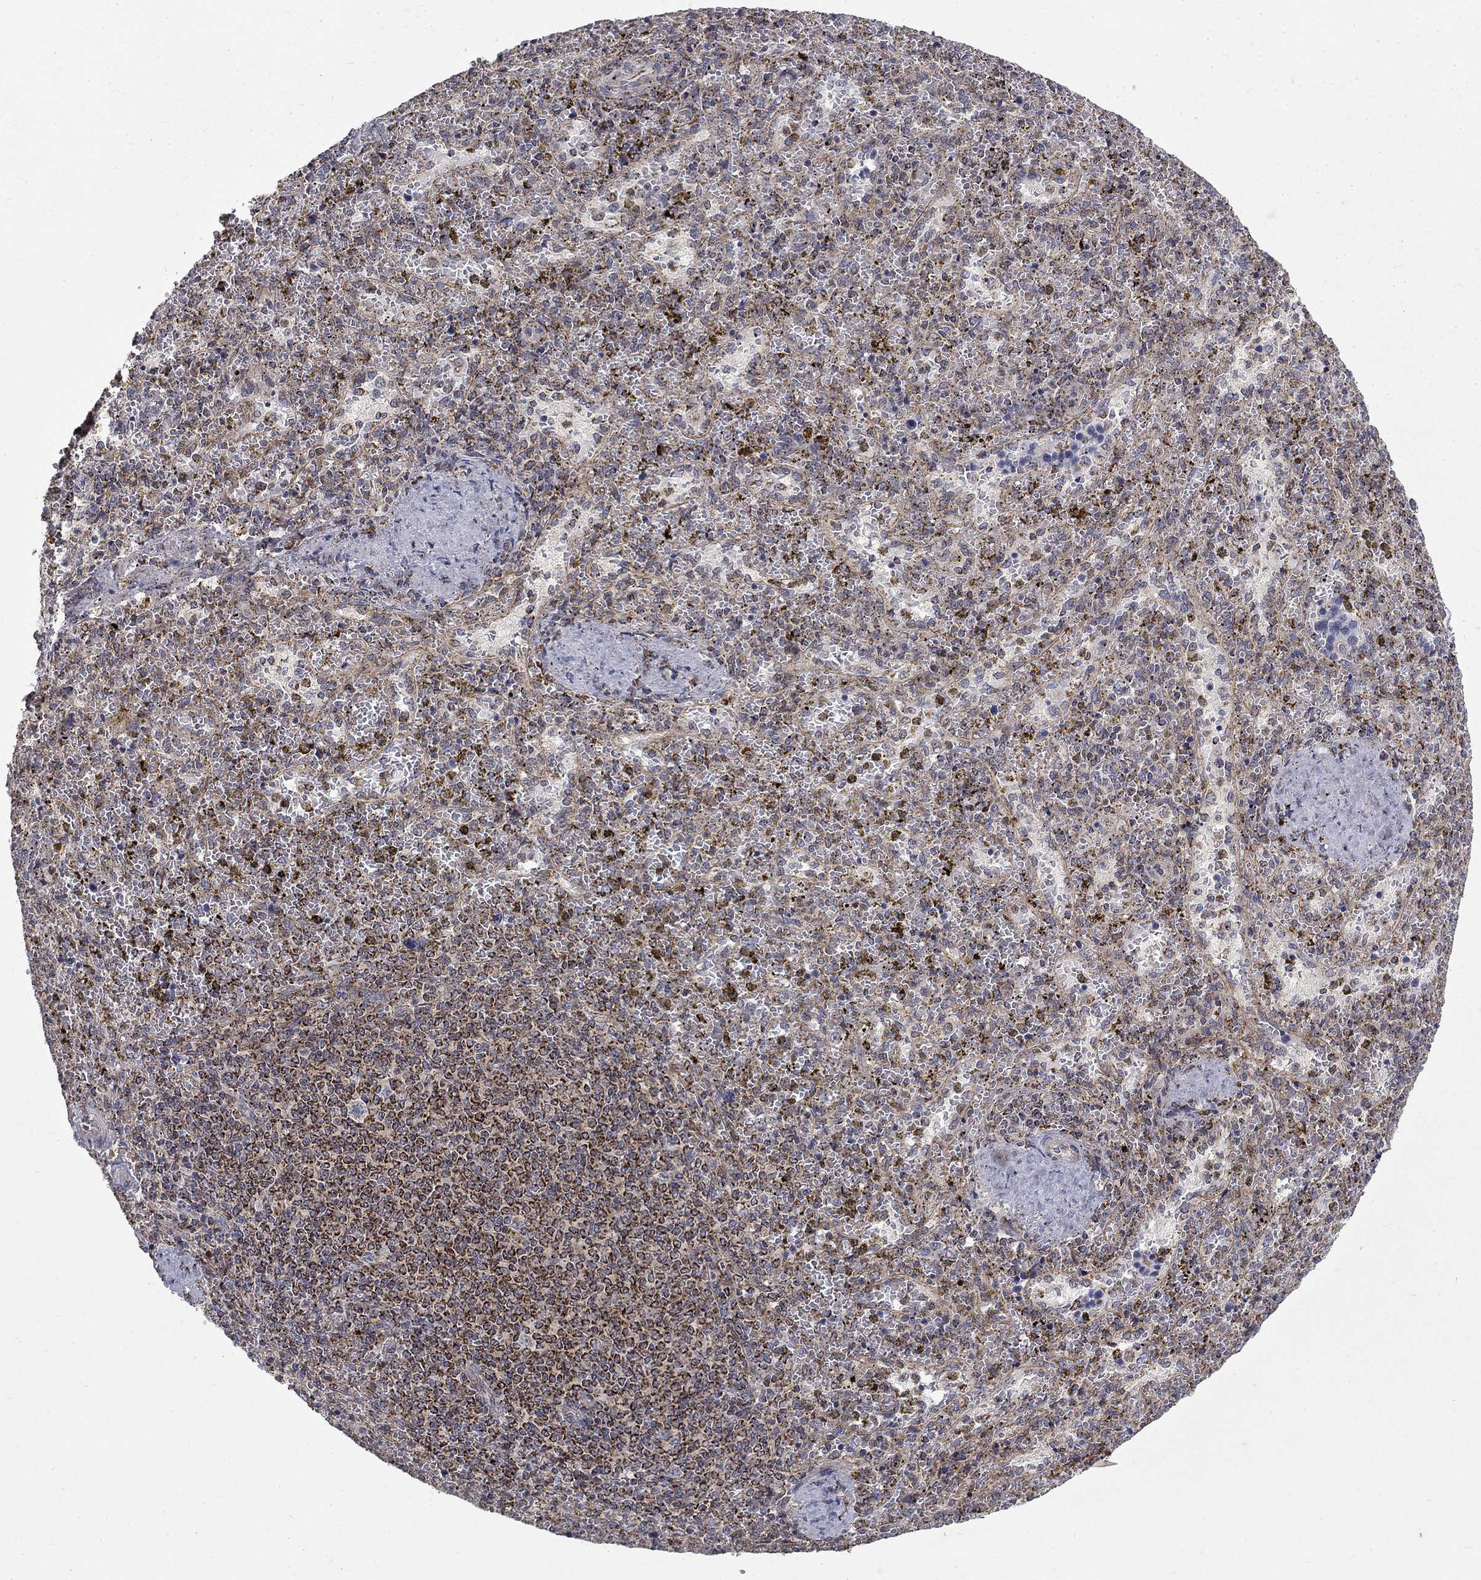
{"staining": {"intensity": "strong", "quantity": "<25%", "location": "cytoplasmic/membranous"}, "tissue": "spleen", "cell_type": "Cells in red pulp", "image_type": "normal", "snomed": [{"axis": "morphology", "description": "Normal tissue, NOS"}, {"axis": "topography", "description": "Spleen"}], "caption": "IHC image of normal human spleen stained for a protein (brown), which exhibits medium levels of strong cytoplasmic/membranous positivity in approximately <25% of cells in red pulp.", "gene": "PCBP3", "patient": {"sex": "female", "age": 50}}